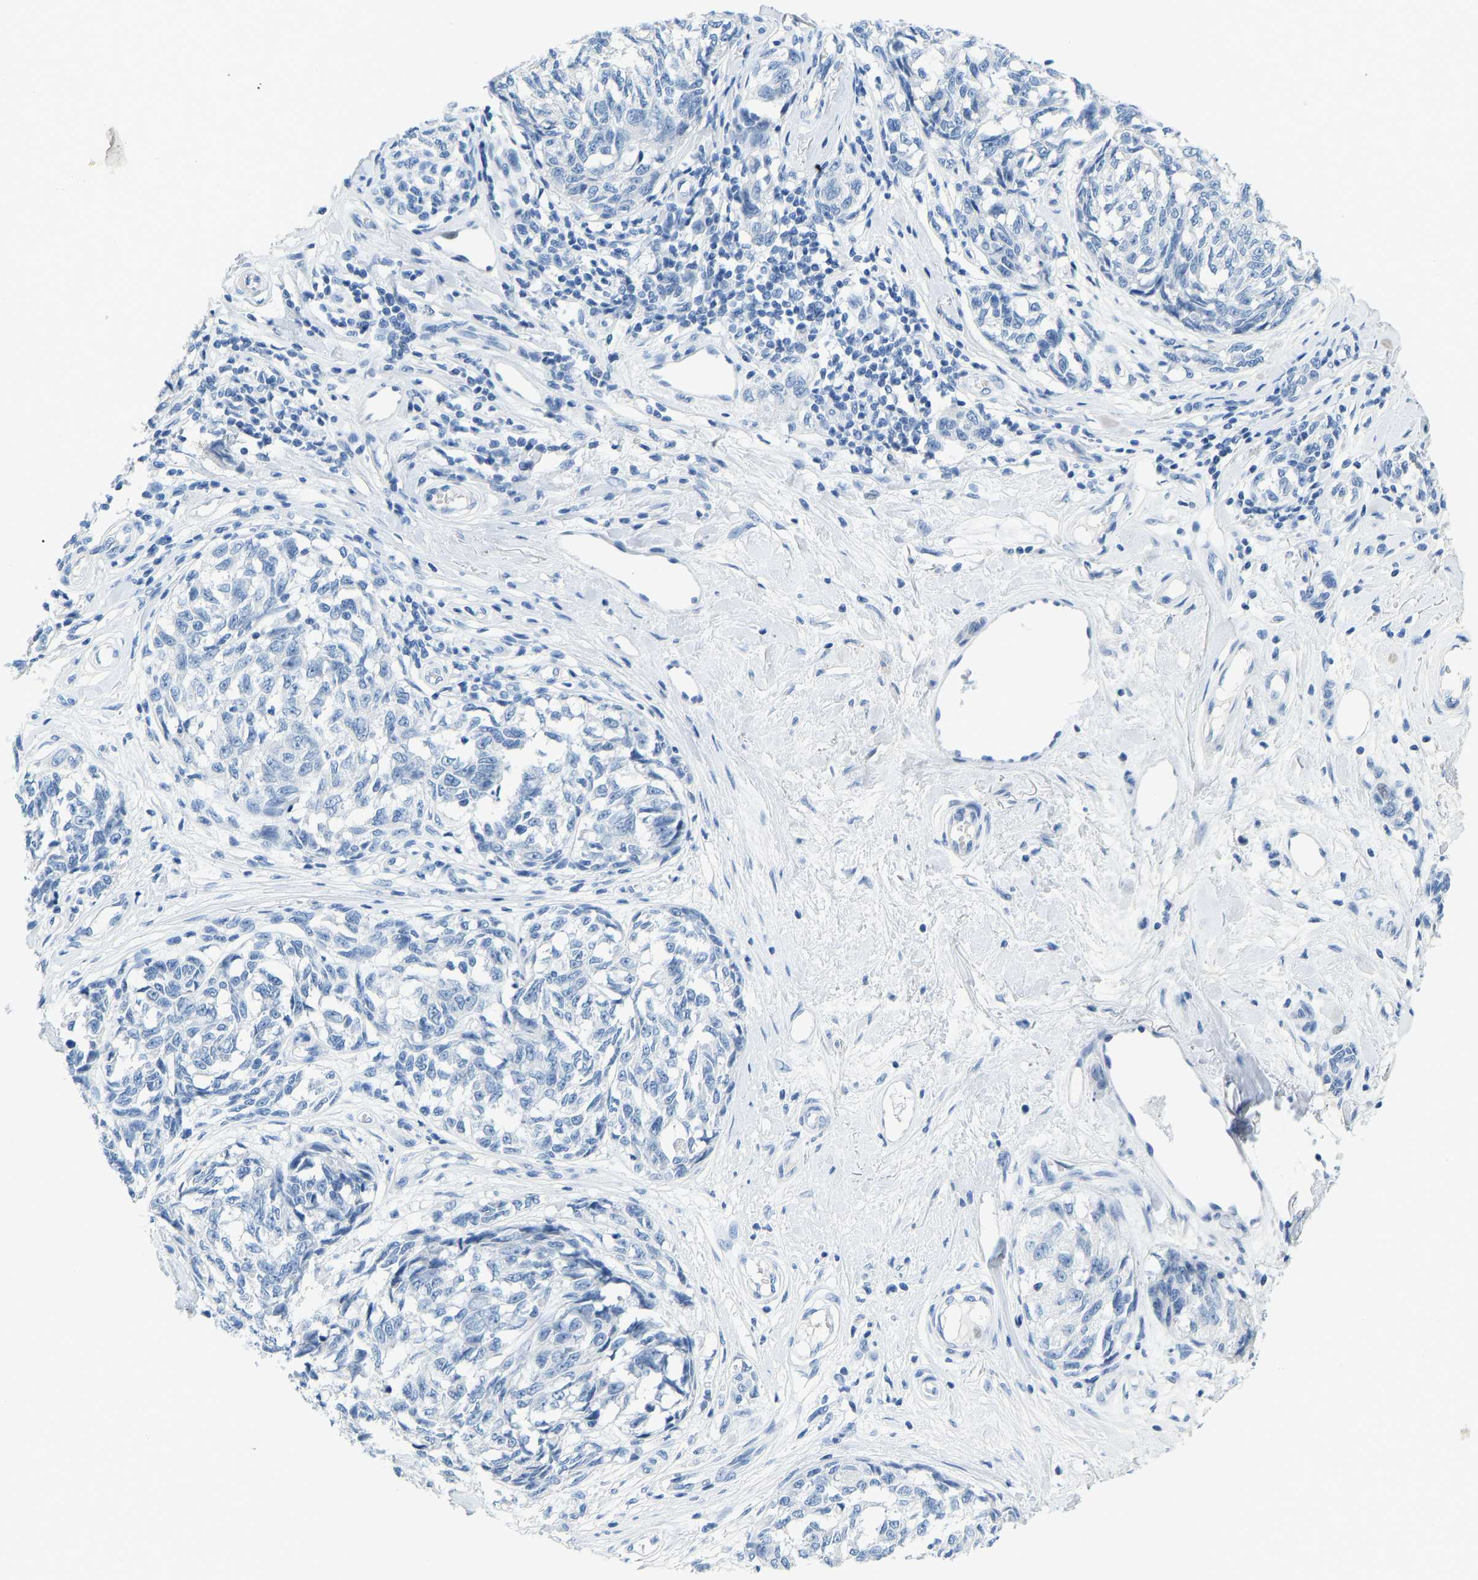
{"staining": {"intensity": "negative", "quantity": "none", "location": "none"}, "tissue": "melanoma", "cell_type": "Tumor cells", "image_type": "cancer", "snomed": [{"axis": "morphology", "description": "Malignant melanoma, NOS"}, {"axis": "topography", "description": "Skin"}], "caption": "DAB (3,3'-diaminobenzidine) immunohistochemical staining of melanoma demonstrates no significant positivity in tumor cells.", "gene": "SERPINB3", "patient": {"sex": "female", "age": 64}}